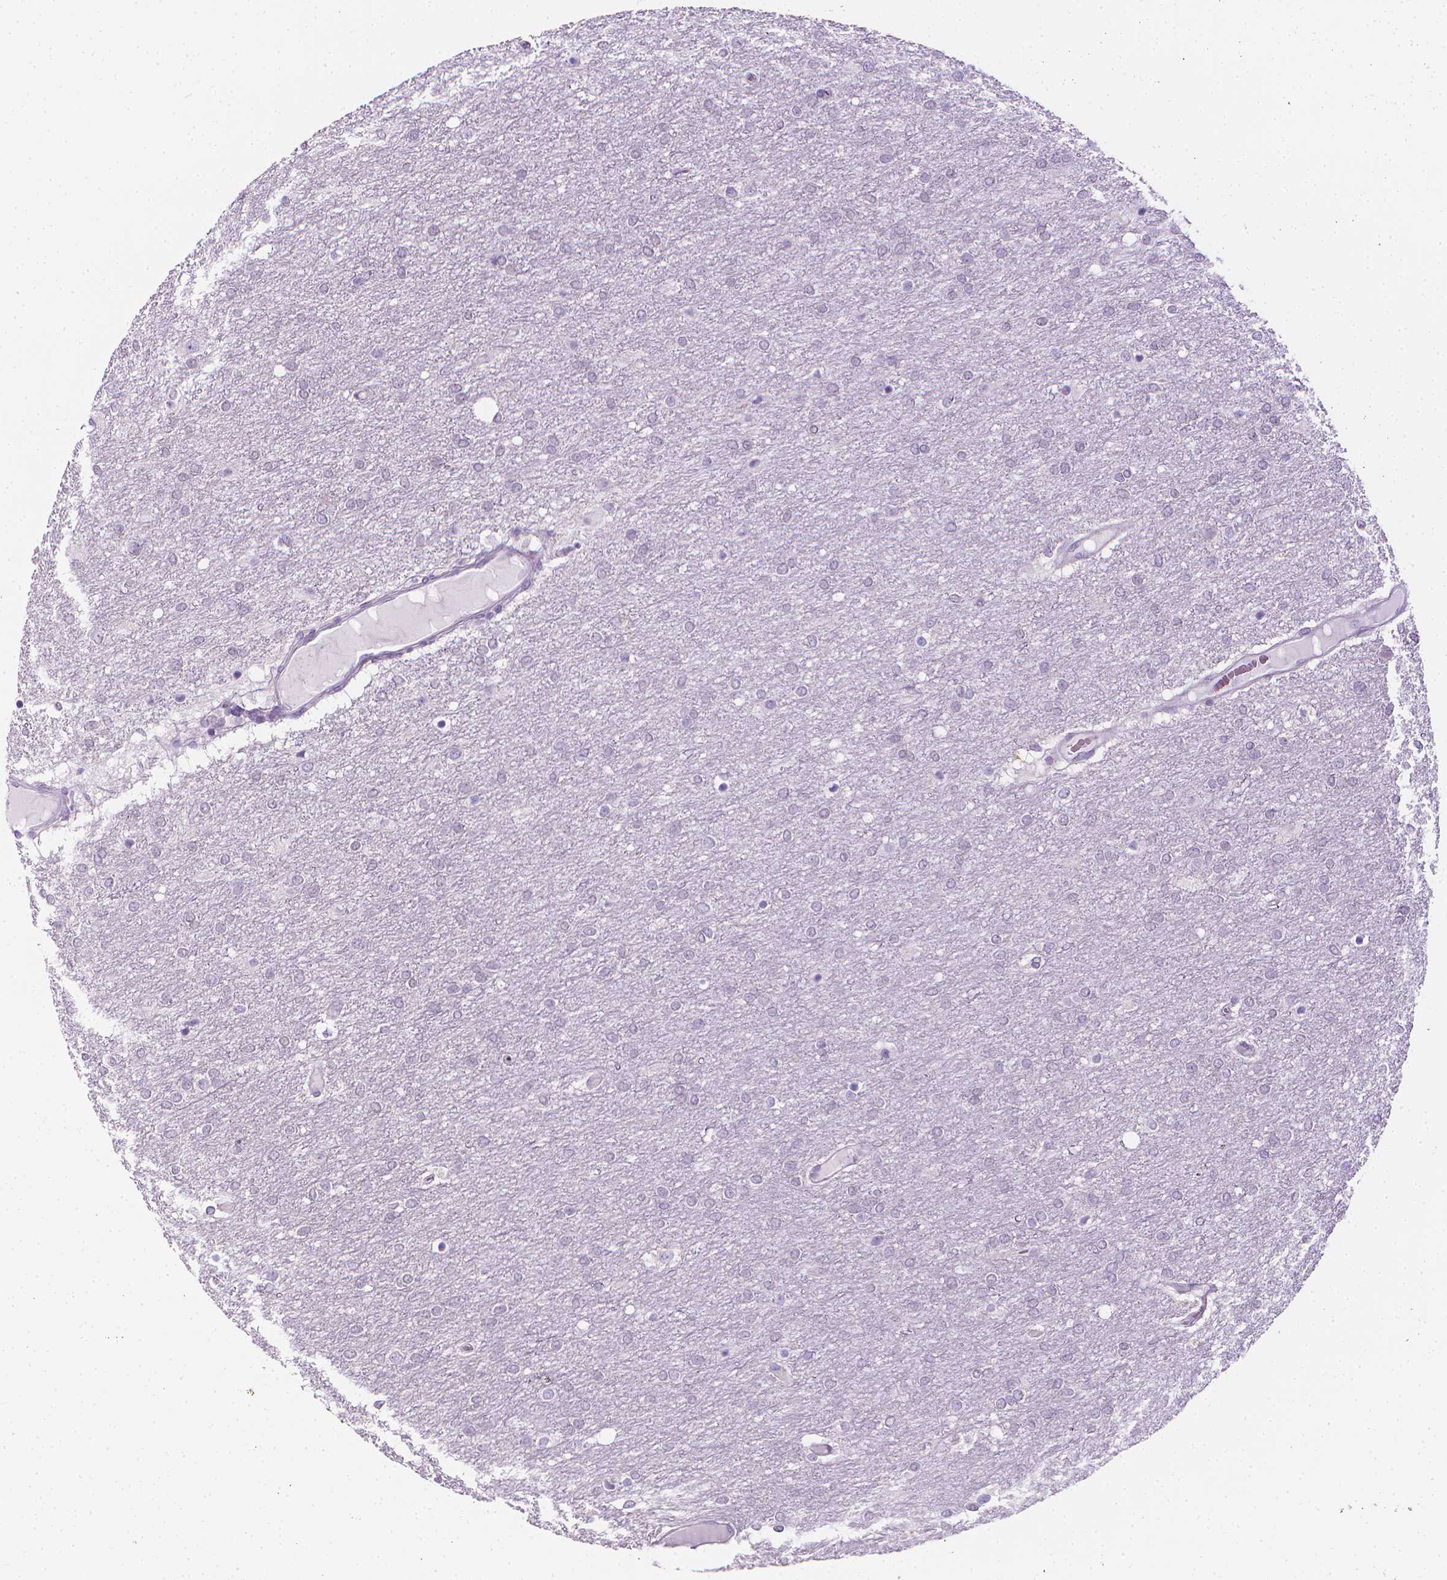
{"staining": {"intensity": "negative", "quantity": "none", "location": "none"}, "tissue": "glioma", "cell_type": "Tumor cells", "image_type": "cancer", "snomed": [{"axis": "morphology", "description": "Glioma, malignant, High grade"}, {"axis": "topography", "description": "Brain"}], "caption": "This is an immunohistochemistry micrograph of human glioma. There is no expression in tumor cells.", "gene": "DCAF8L1", "patient": {"sex": "female", "age": 61}}